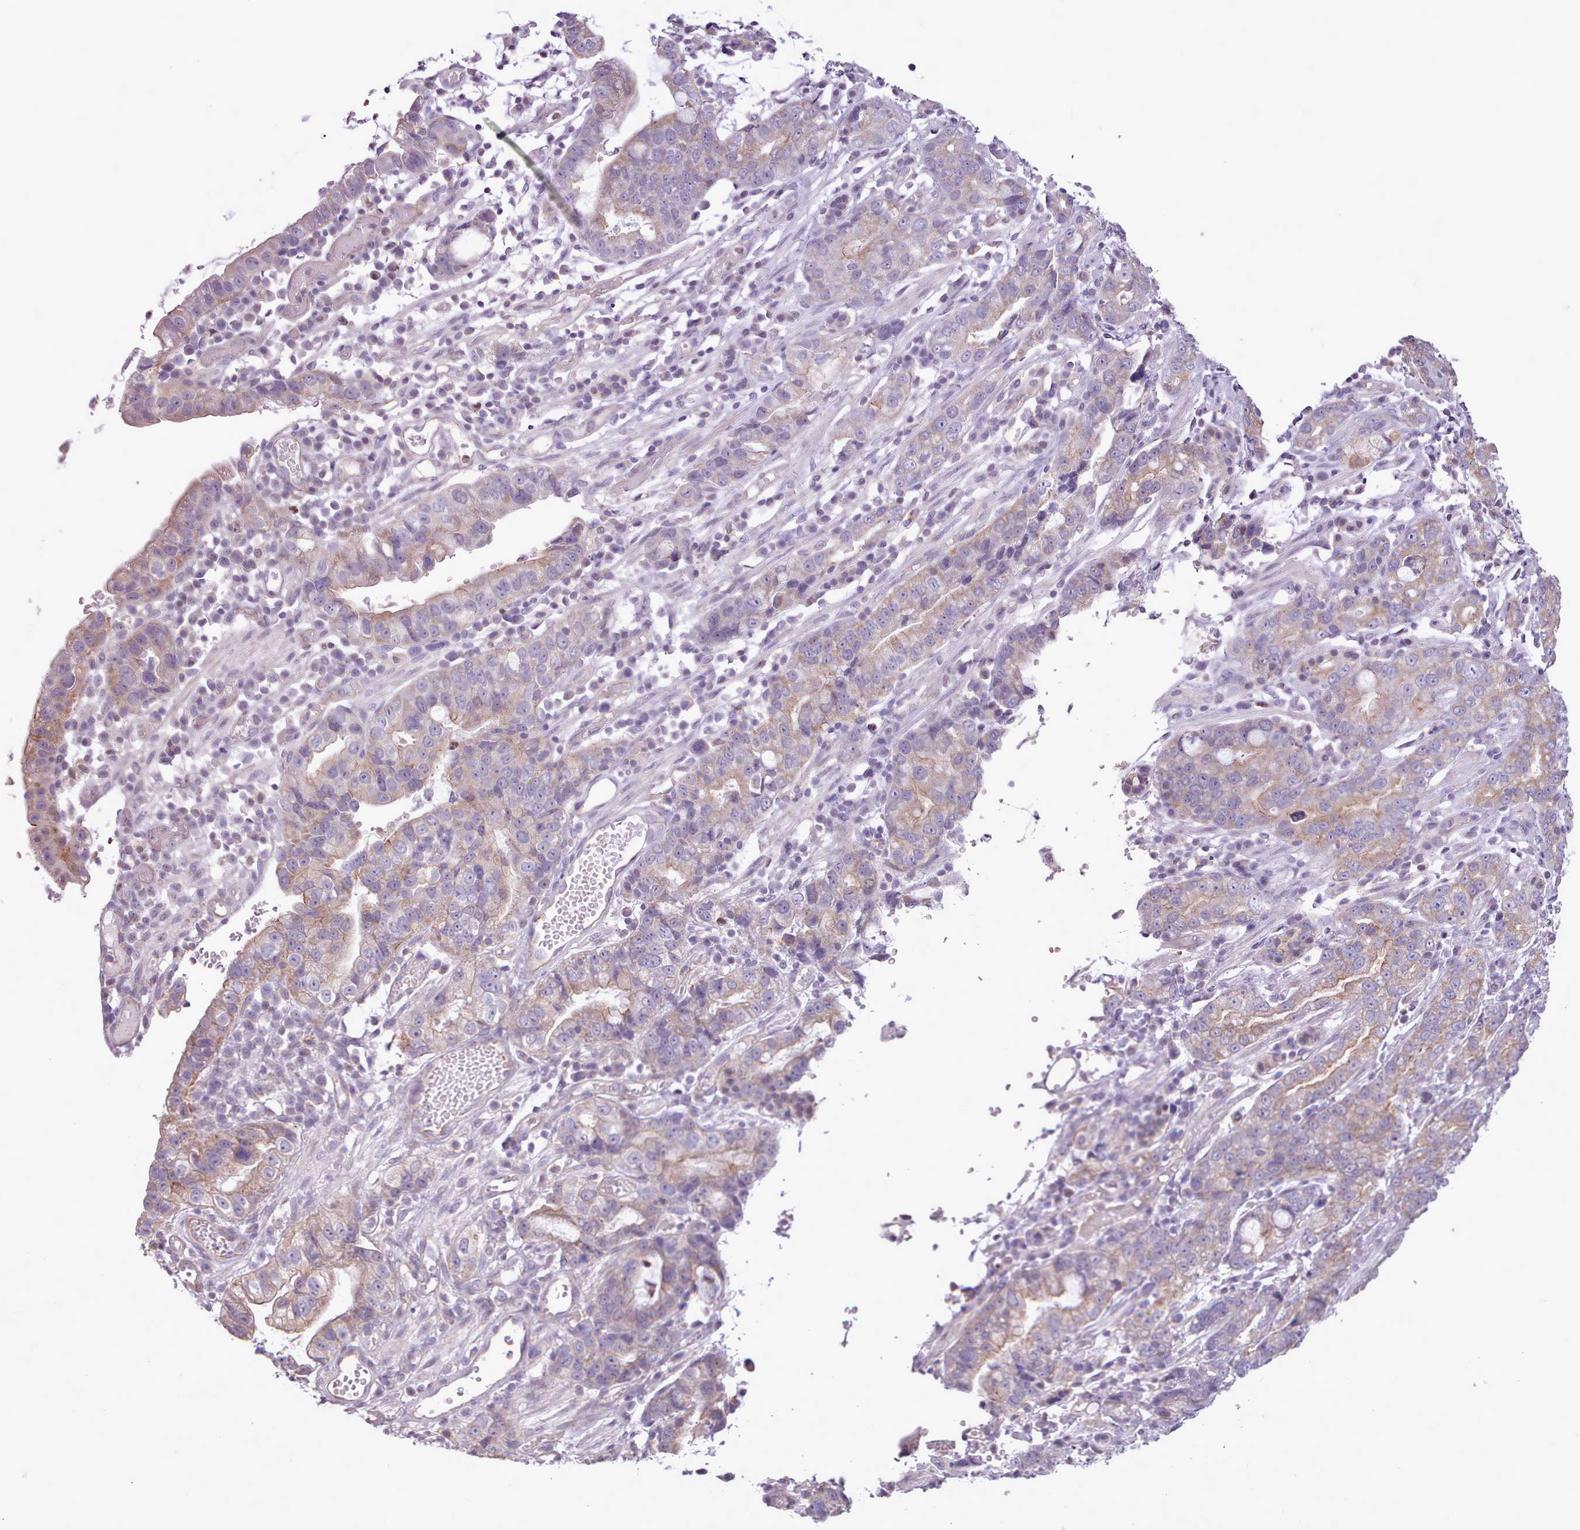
{"staining": {"intensity": "moderate", "quantity": "25%-75%", "location": "cytoplasmic/membranous"}, "tissue": "stomach cancer", "cell_type": "Tumor cells", "image_type": "cancer", "snomed": [{"axis": "morphology", "description": "Adenocarcinoma, NOS"}, {"axis": "topography", "description": "Stomach"}], "caption": "A brown stain highlights moderate cytoplasmic/membranous expression of a protein in stomach cancer tumor cells. The staining was performed using DAB, with brown indicating positive protein expression. Nuclei are stained blue with hematoxylin.", "gene": "SLURP1", "patient": {"sex": "male", "age": 55}}